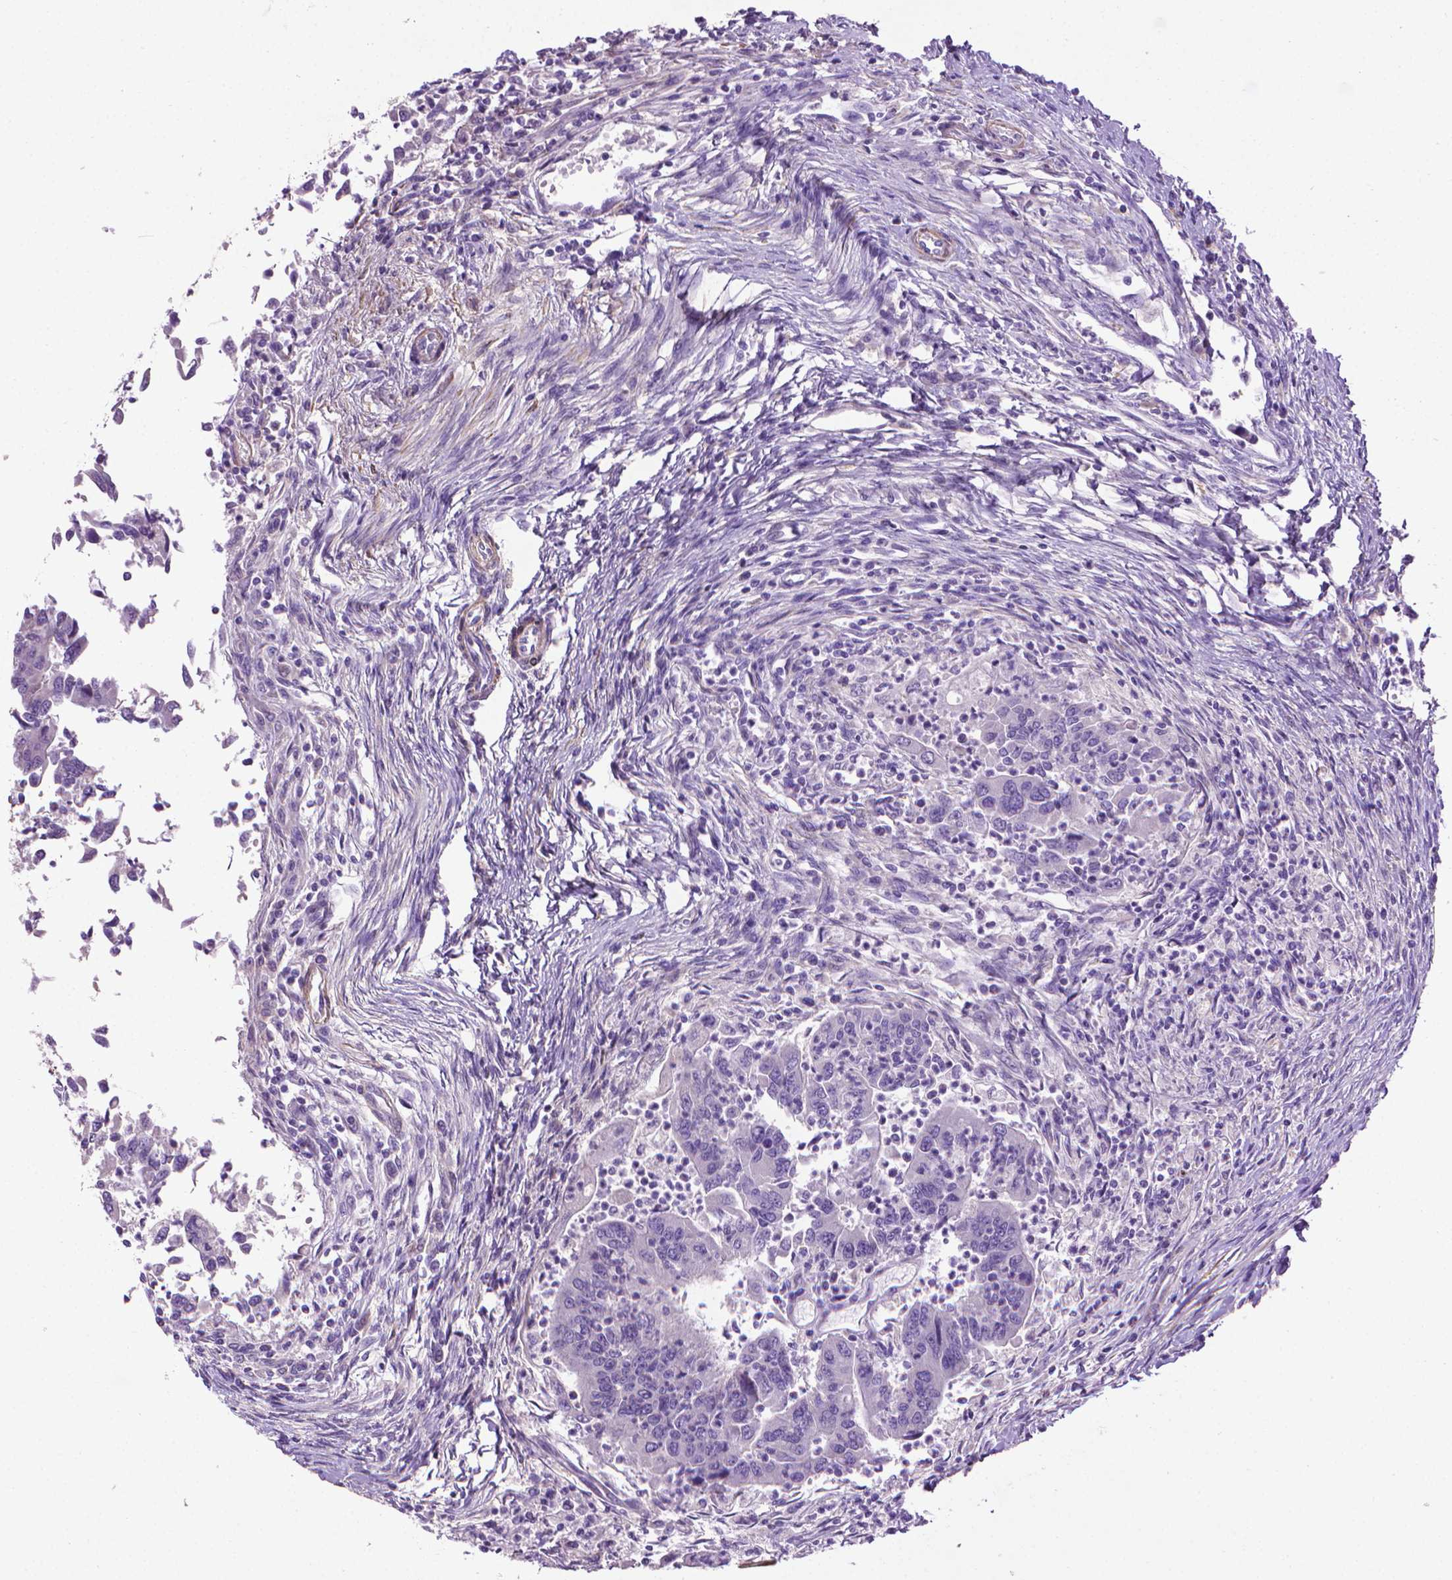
{"staining": {"intensity": "negative", "quantity": "none", "location": "none"}, "tissue": "colorectal cancer", "cell_type": "Tumor cells", "image_type": "cancer", "snomed": [{"axis": "morphology", "description": "Adenocarcinoma, NOS"}, {"axis": "topography", "description": "Colon"}], "caption": "Immunohistochemistry of colorectal cancer demonstrates no positivity in tumor cells.", "gene": "AQP10", "patient": {"sex": "female", "age": 67}}